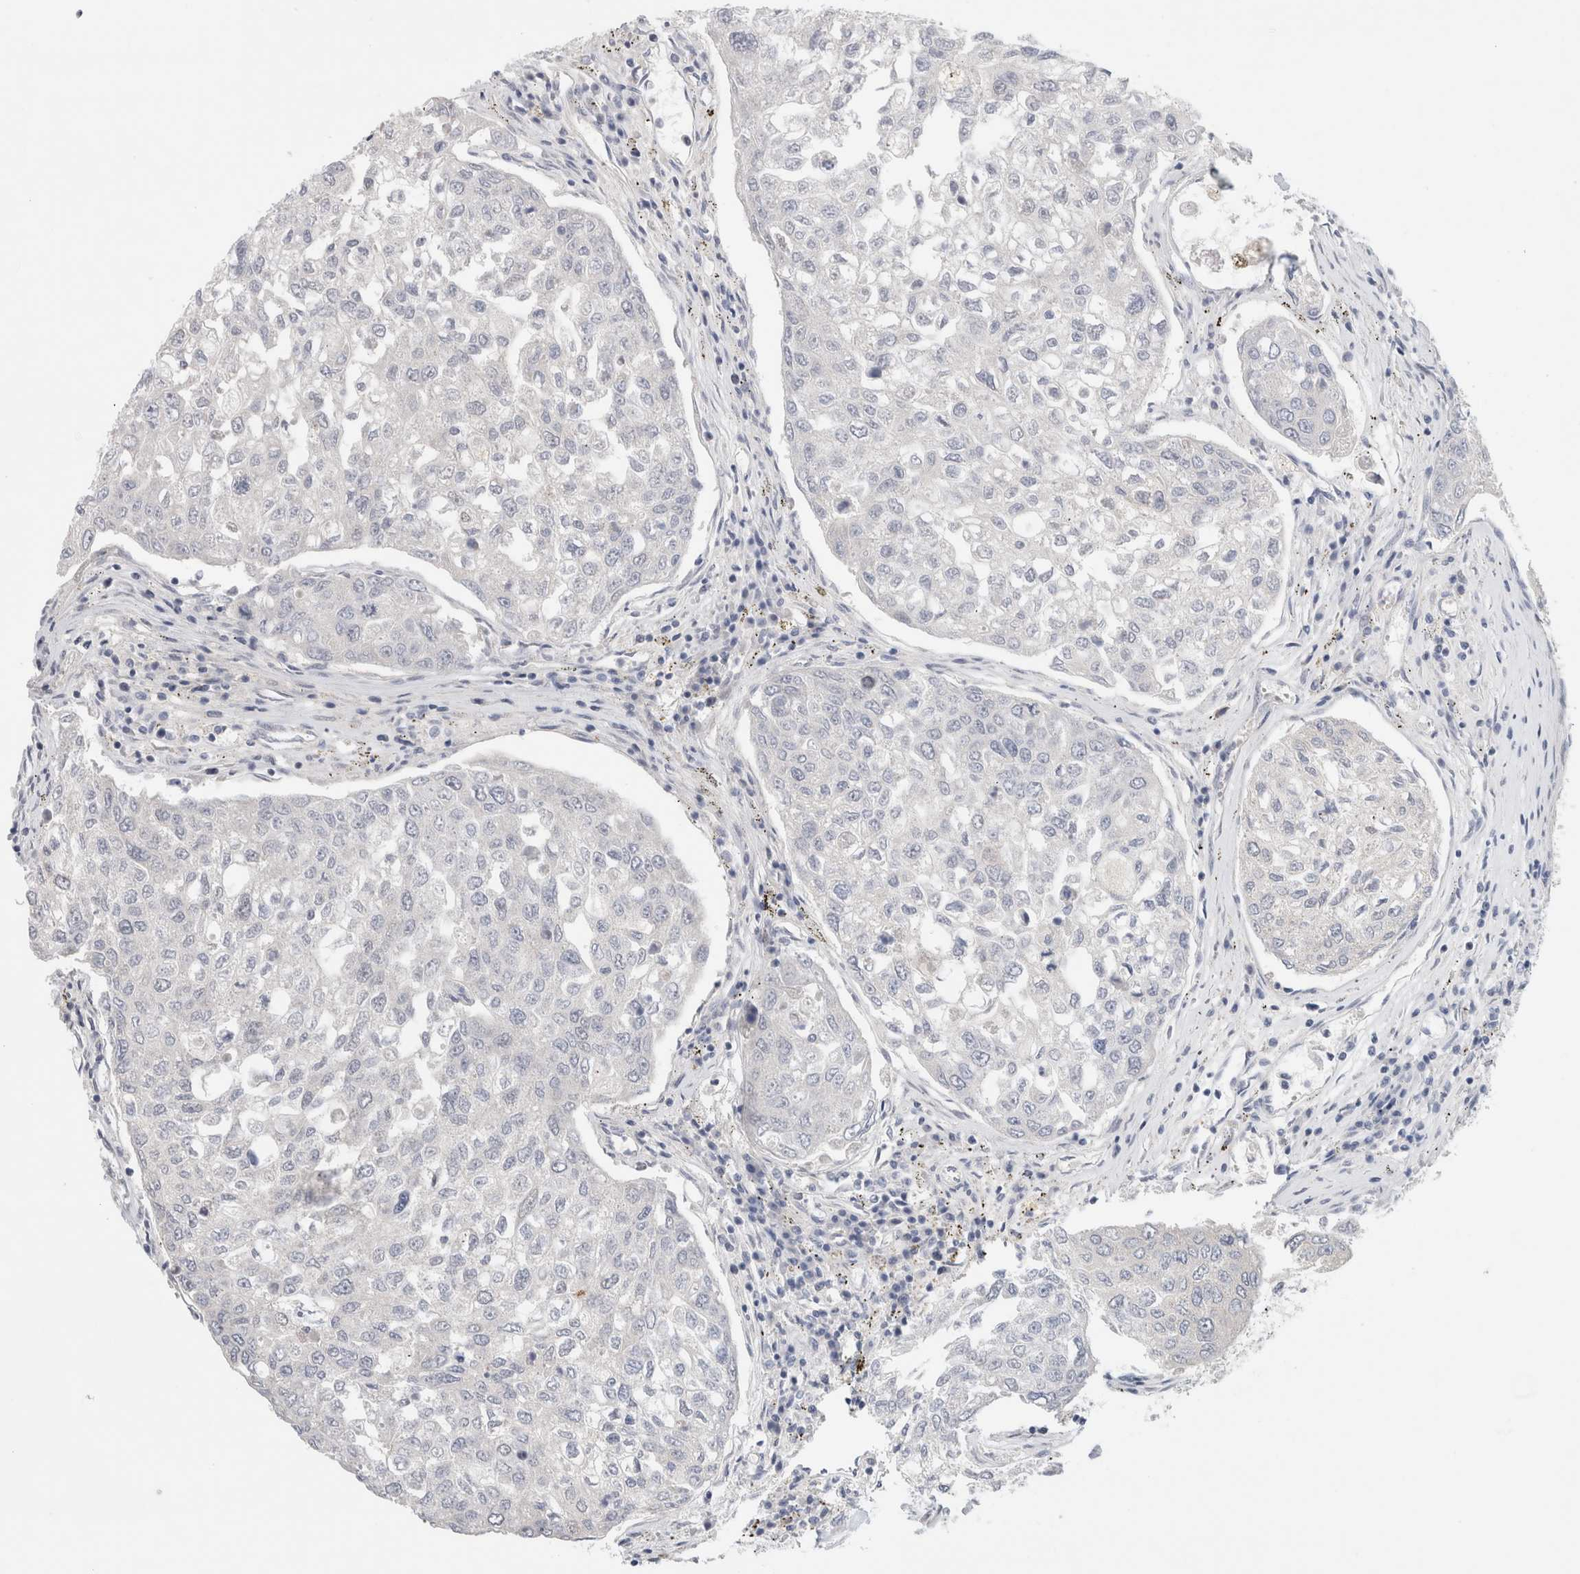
{"staining": {"intensity": "negative", "quantity": "none", "location": "none"}, "tissue": "urothelial cancer", "cell_type": "Tumor cells", "image_type": "cancer", "snomed": [{"axis": "morphology", "description": "Urothelial carcinoma, High grade"}, {"axis": "topography", "description": "Lymph node"}, {"axis": "topography", "description": "Urinary bladder"}], "caption": "Immunohistochemical staining of urothelial carcinoma (high-grade) exhibits no significant positivity in tumor cells.", "gene": "KNL1", "patient": {"sex": "male", "age": 51}}